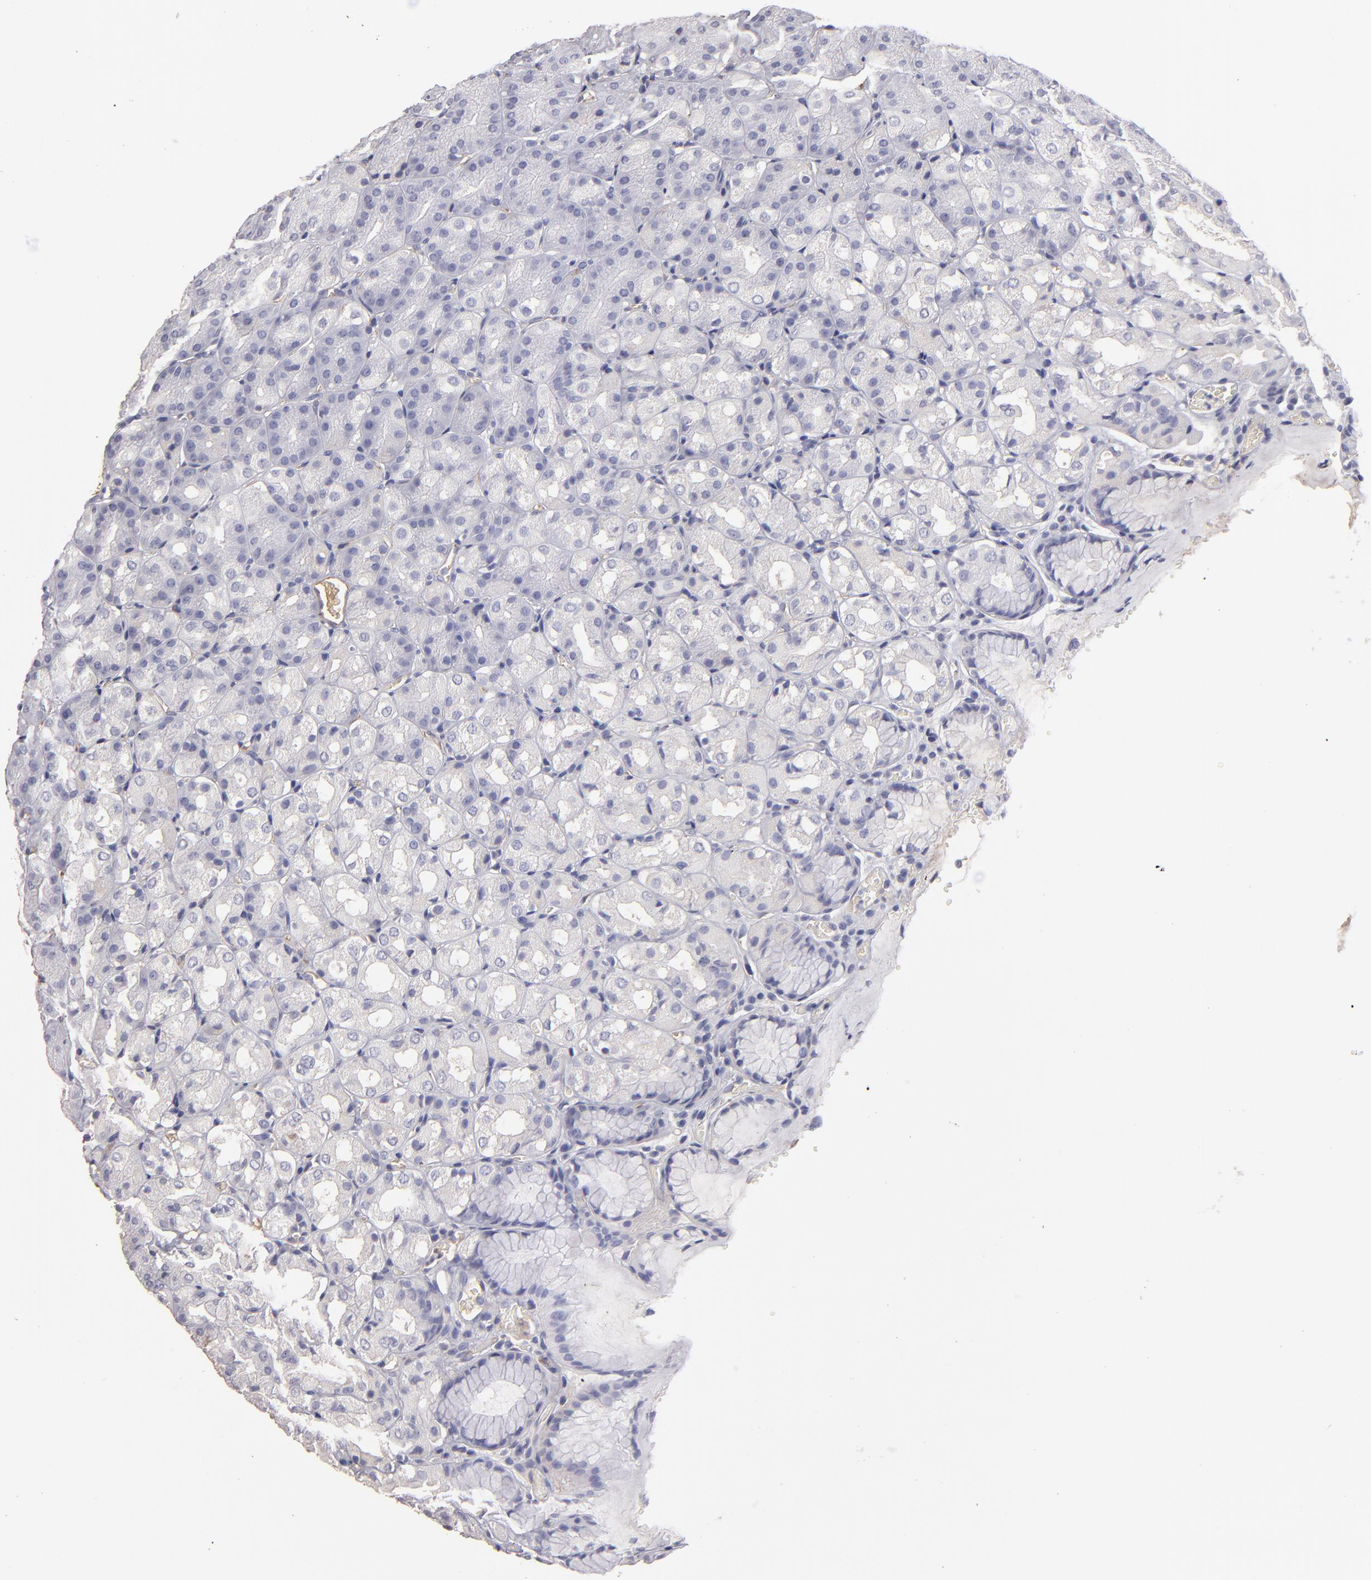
{"staining": {"intensity": "negative", "quantity": "none", "location": "none"}, "tissue": "stomach", "cell_type": "Glandular cells", "image_type": "normal", "snomed": [{"axis": "morphology", "description": "Normal tissue, NOS"}, {"axis": "topography", "description": "Stomach, upper"}], "caption": "IHC of normal stomach exhibits no positivity in glandular cells. The staining was performed using DAB (3,3'-diaminobenzidine) to visualize the protein expression in brown, while the nuclei were stained in blue with hematoxylin (Magnification: 20x).", "gene": "ABCC4", "patient": {"sex": "female", "age": 81}}